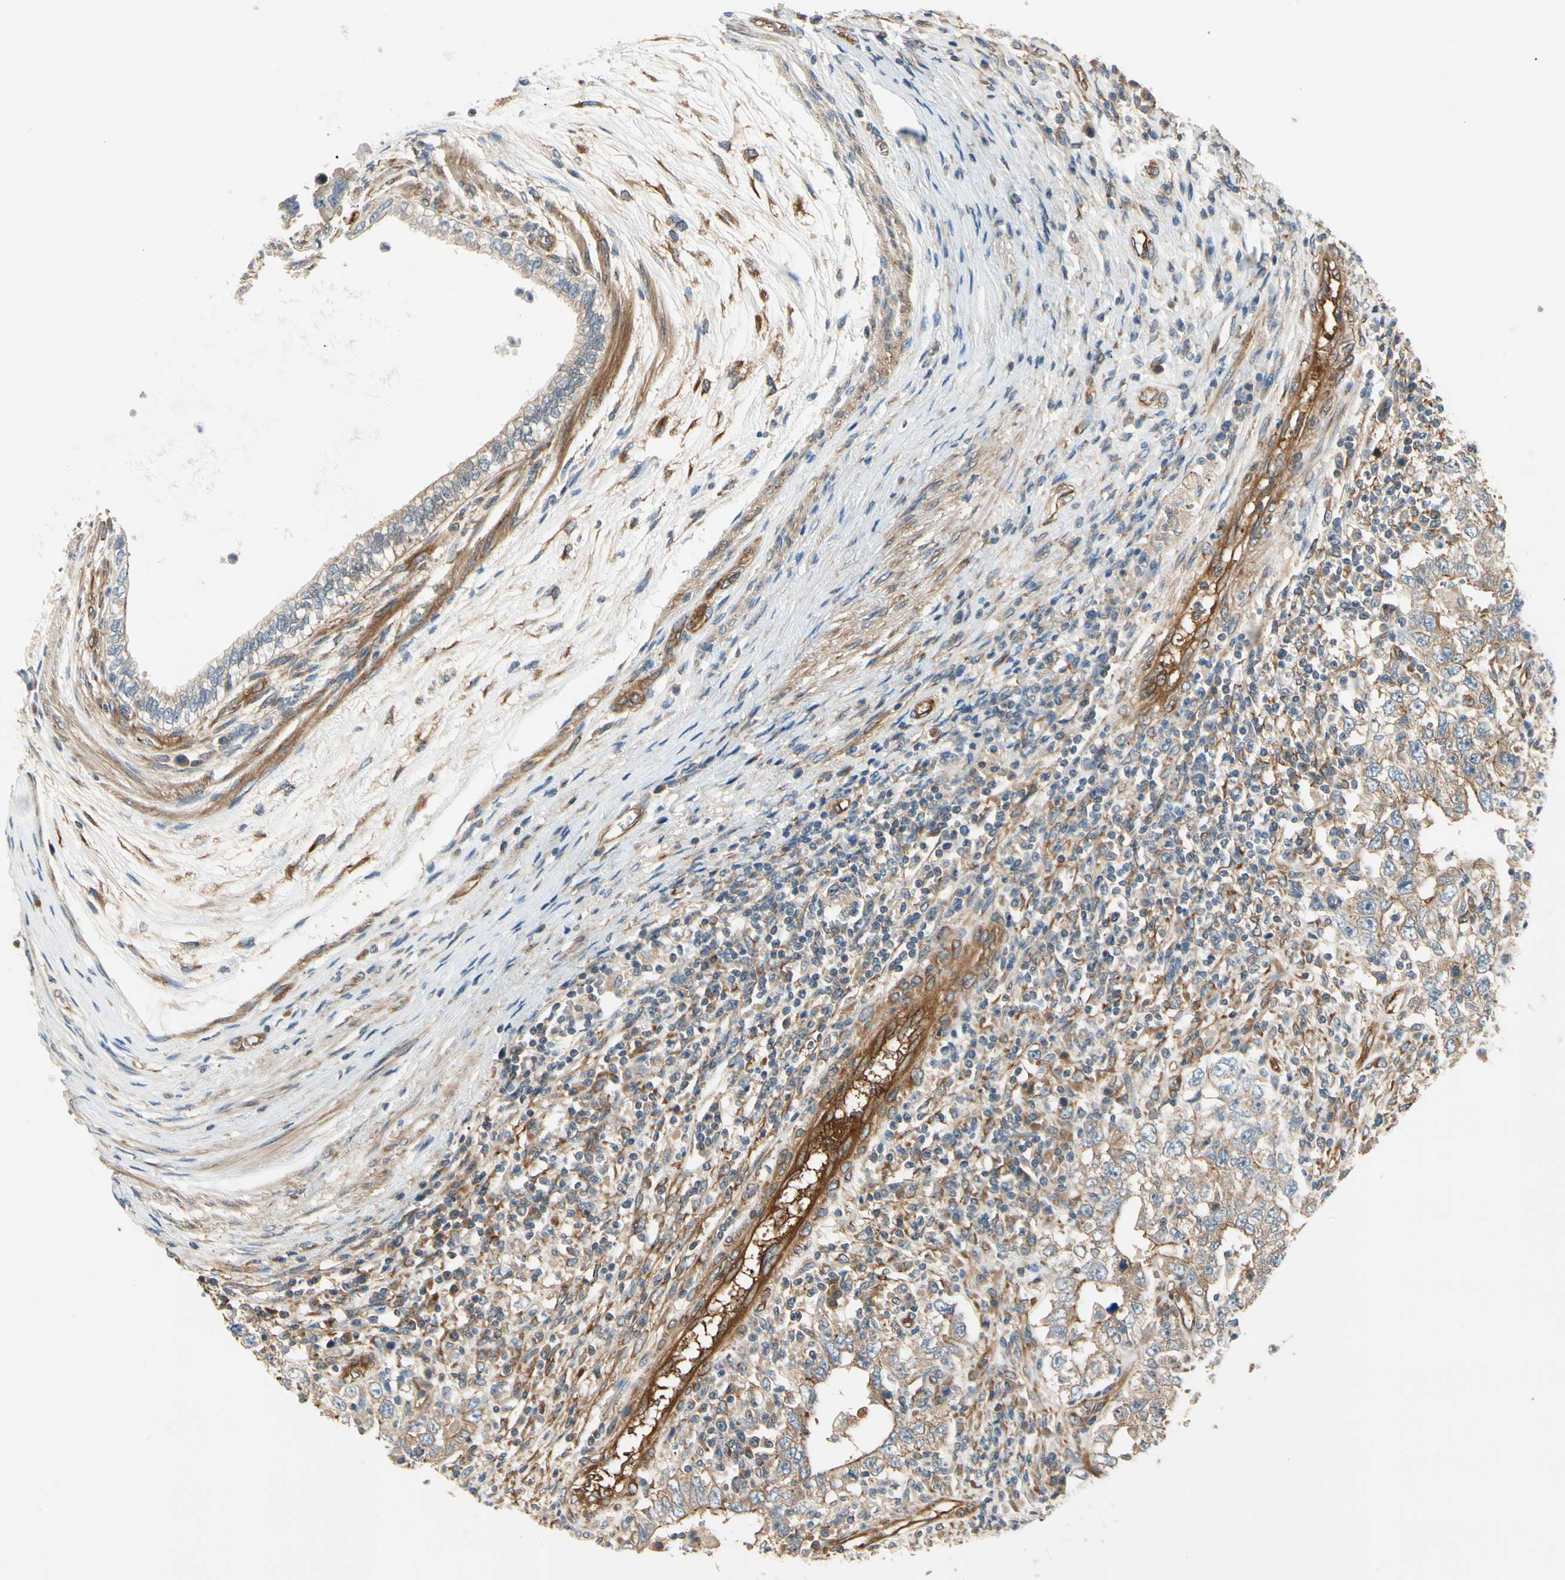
{"staining": {"intensity": "moderate", "quantity": ">75%", "location": "cytoplasmic/membranous"}, "tissue": "testis cancer", "cell_type": "Tumor cells", "image_type": "cancer", "snomed": [{"axis": "morphology", "description": "Carcinoma, Embryonal, NOS"}, {"axis": "topography", "description": "Testis"}], "caption": "A brown stain highlights moderate cytoplasmic/membranous positivity of a protein in human testis embryonal carcinoma tumor cells. (DAB IHC with brightfield microscopy, high magnification).", "gene": "ROCK2", "patient": {"sex": "male", "age": 26}}